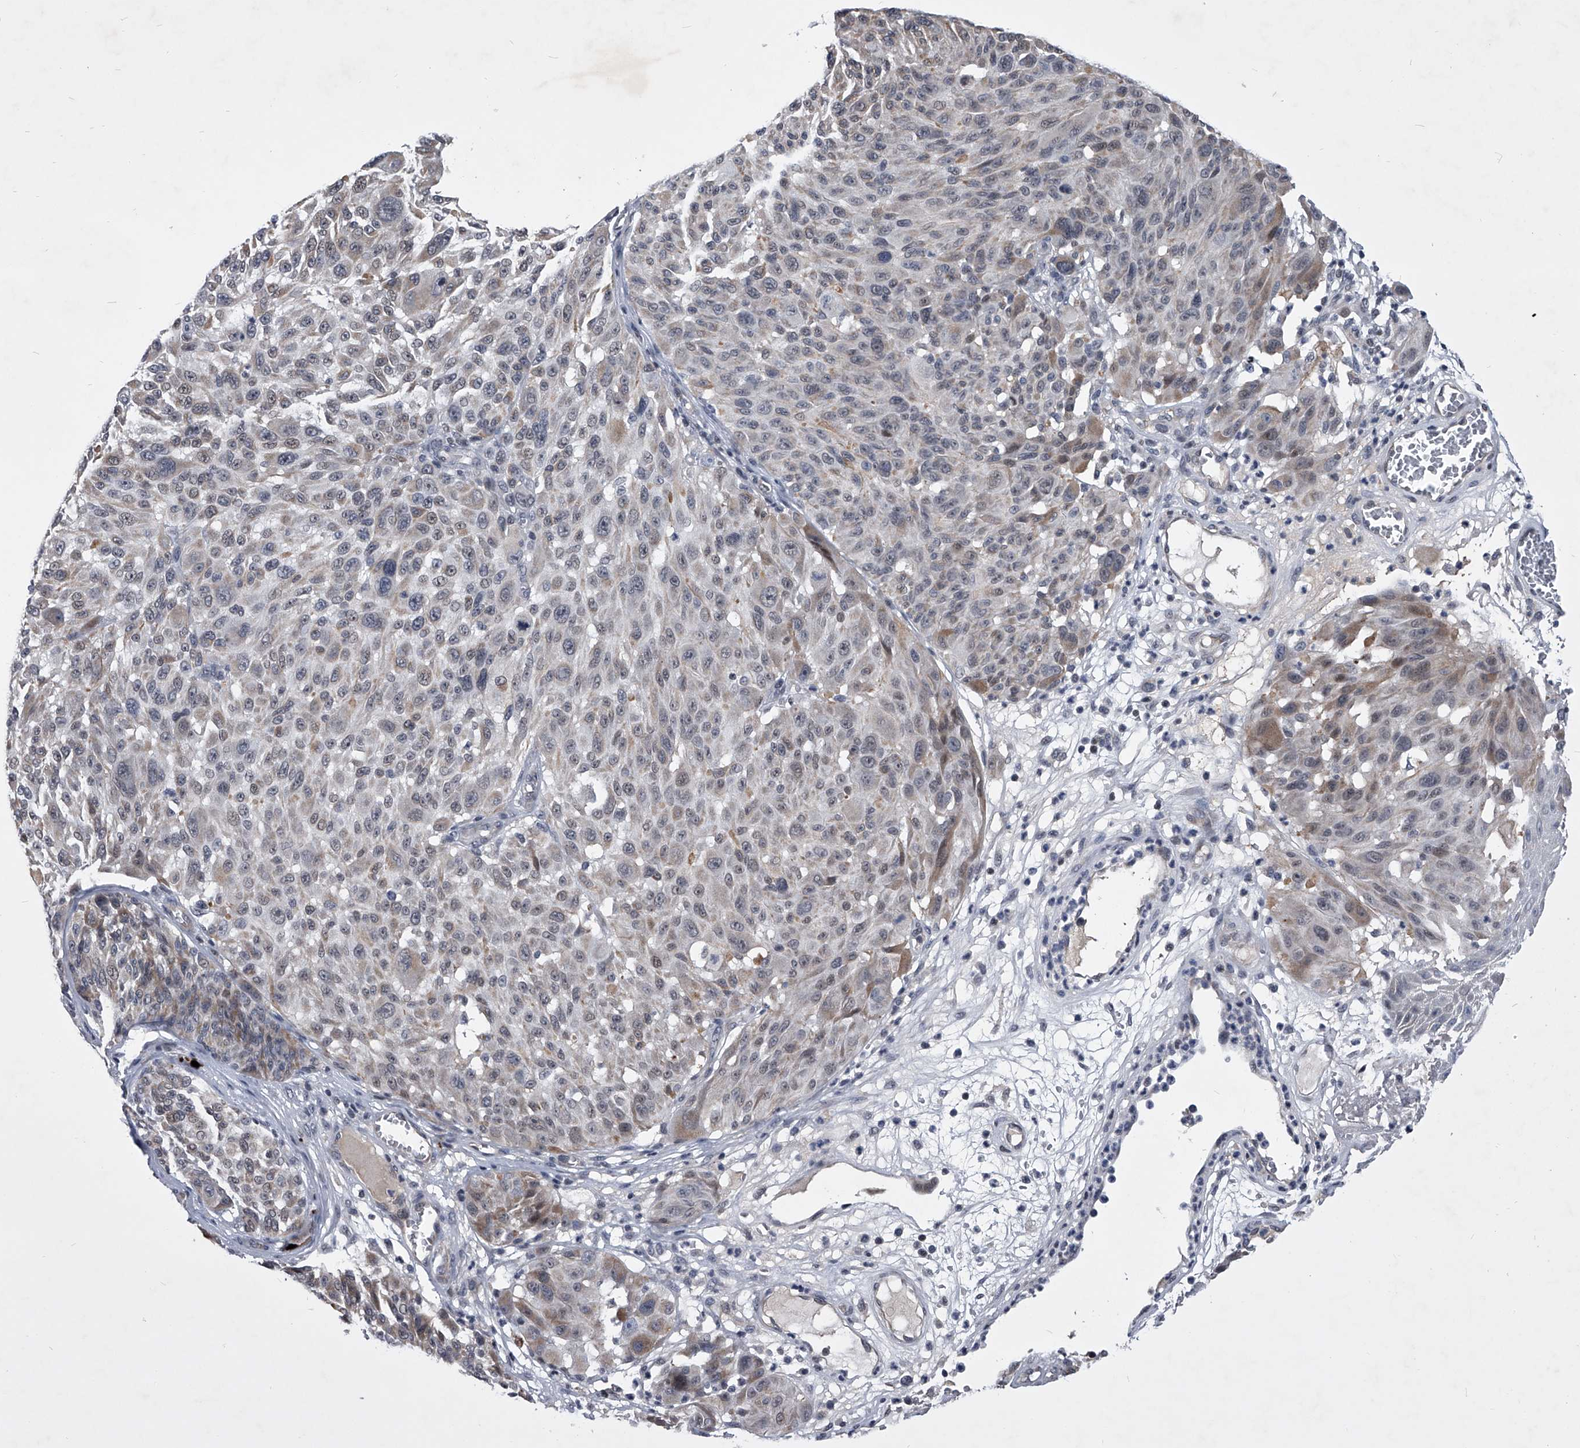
{"staining": {"intensity": "weak", "quantity": "<25%", "location": "cytoplasmic/membranous,nuclear"}, "tissue": "melanoma", "cell_type": "Tumor cells", "image_type": "cancer", "snomed": [{"axis": "morphology", "description": "Malignant melanoma, NOS"}, {"axis": "topography", "description": "Skin"}], "caption": "Melanoma was stained to show a protein in brown. There is no significant positivity in tumor cells.", "gene": "ZNF76", "patient": {"sex": "male", "age": 83}}